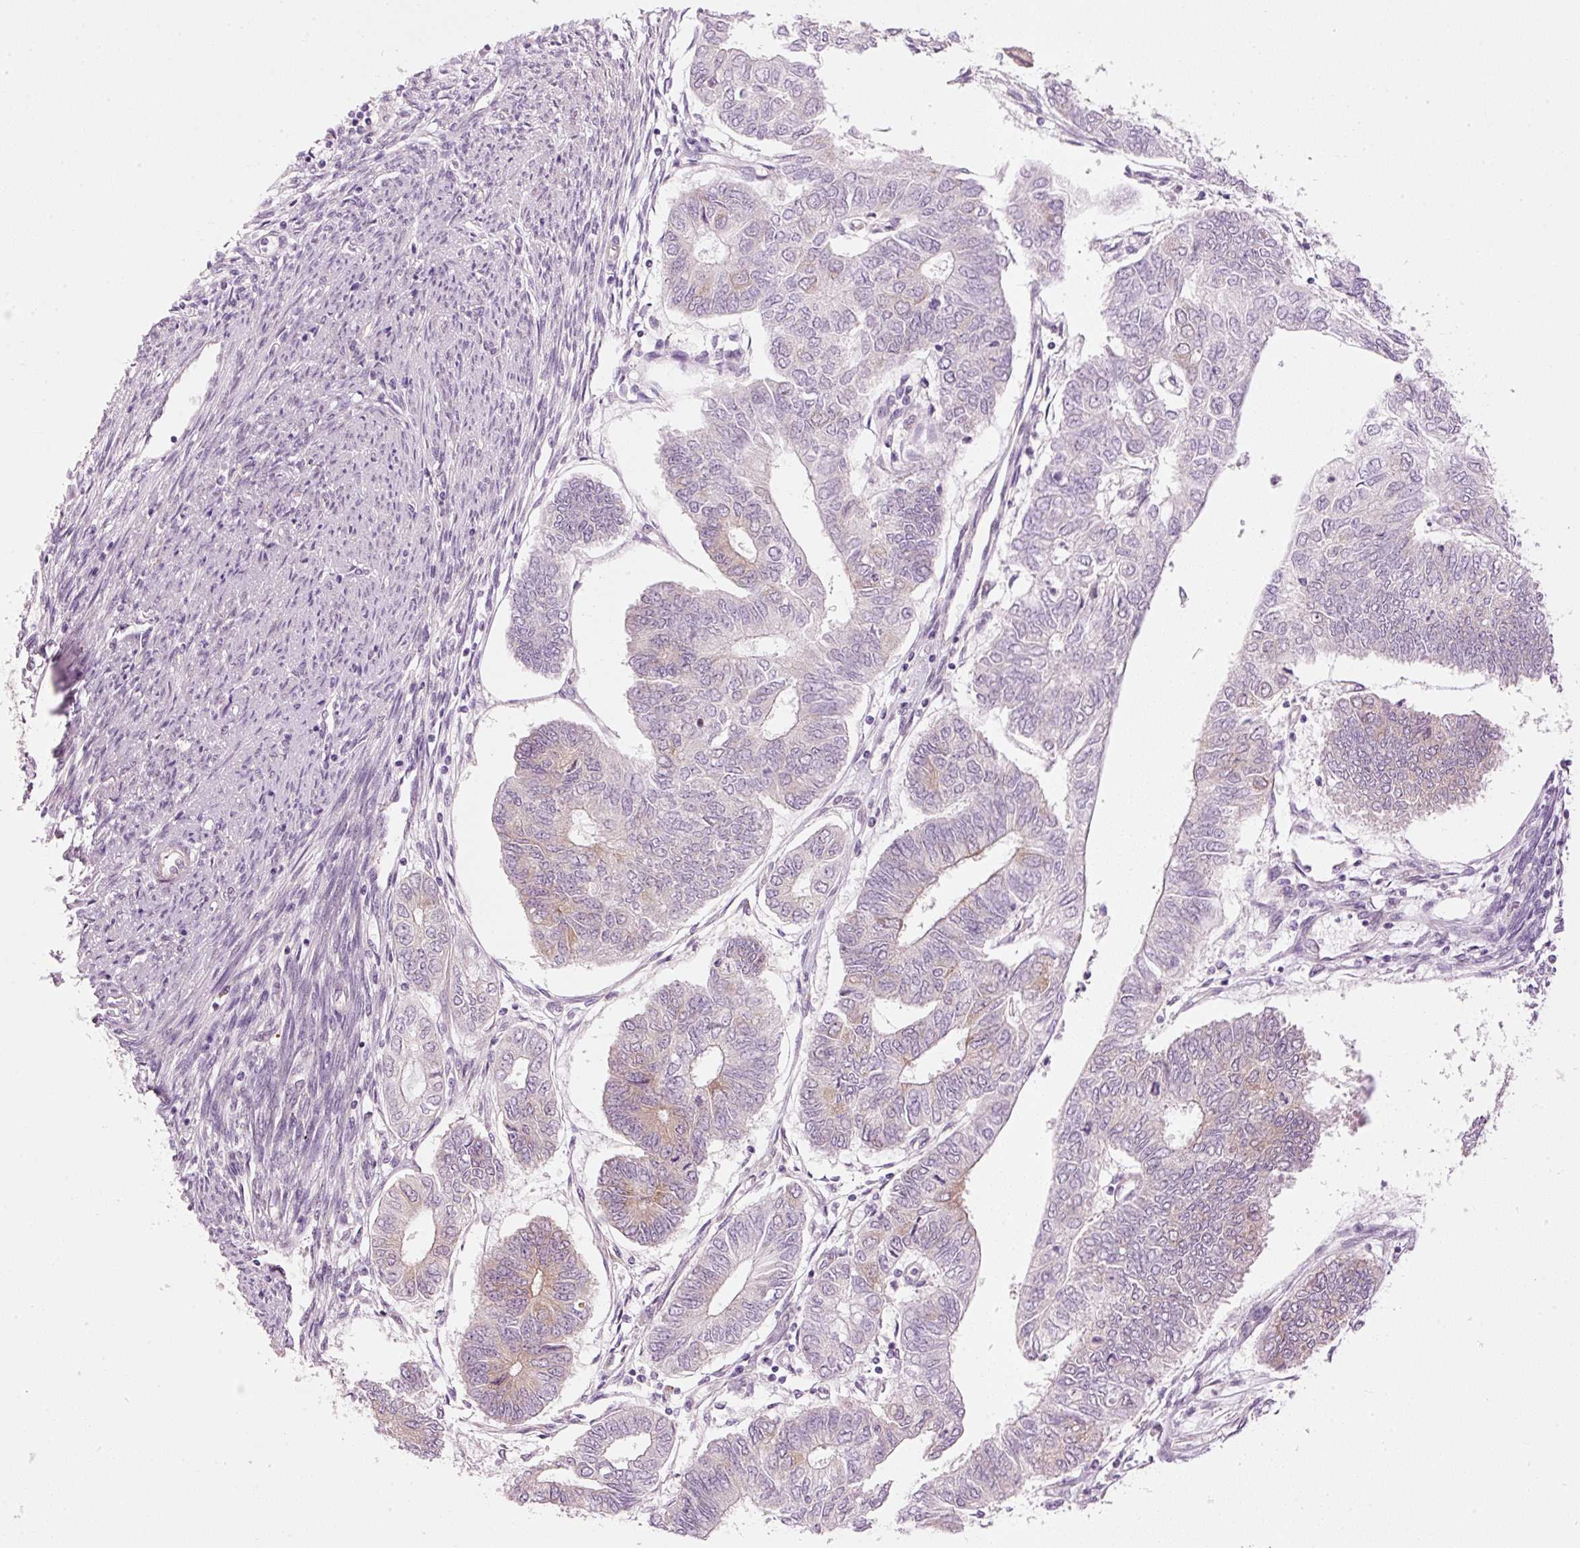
{"staining": {"intensity": "weak", "quantity": "<25%", "location": "cytoplasmic/membranous"}, "tissue": "endometrial cancer", "cell_type": "Tumor cells", "image_type": "cancer", "snomed": [{"axis": "morphology", "description": "Adenocarcinoma, NOS"}, {"axis": "topography", "description": "Endometrium"}], "caption": "Human adenocarcinoma (endometrial) stained for a protein using IHC demonstrates no positivity in tumor cells.", "gene": "MZT2B", "patient": {"sex": "female", "age": 68}}